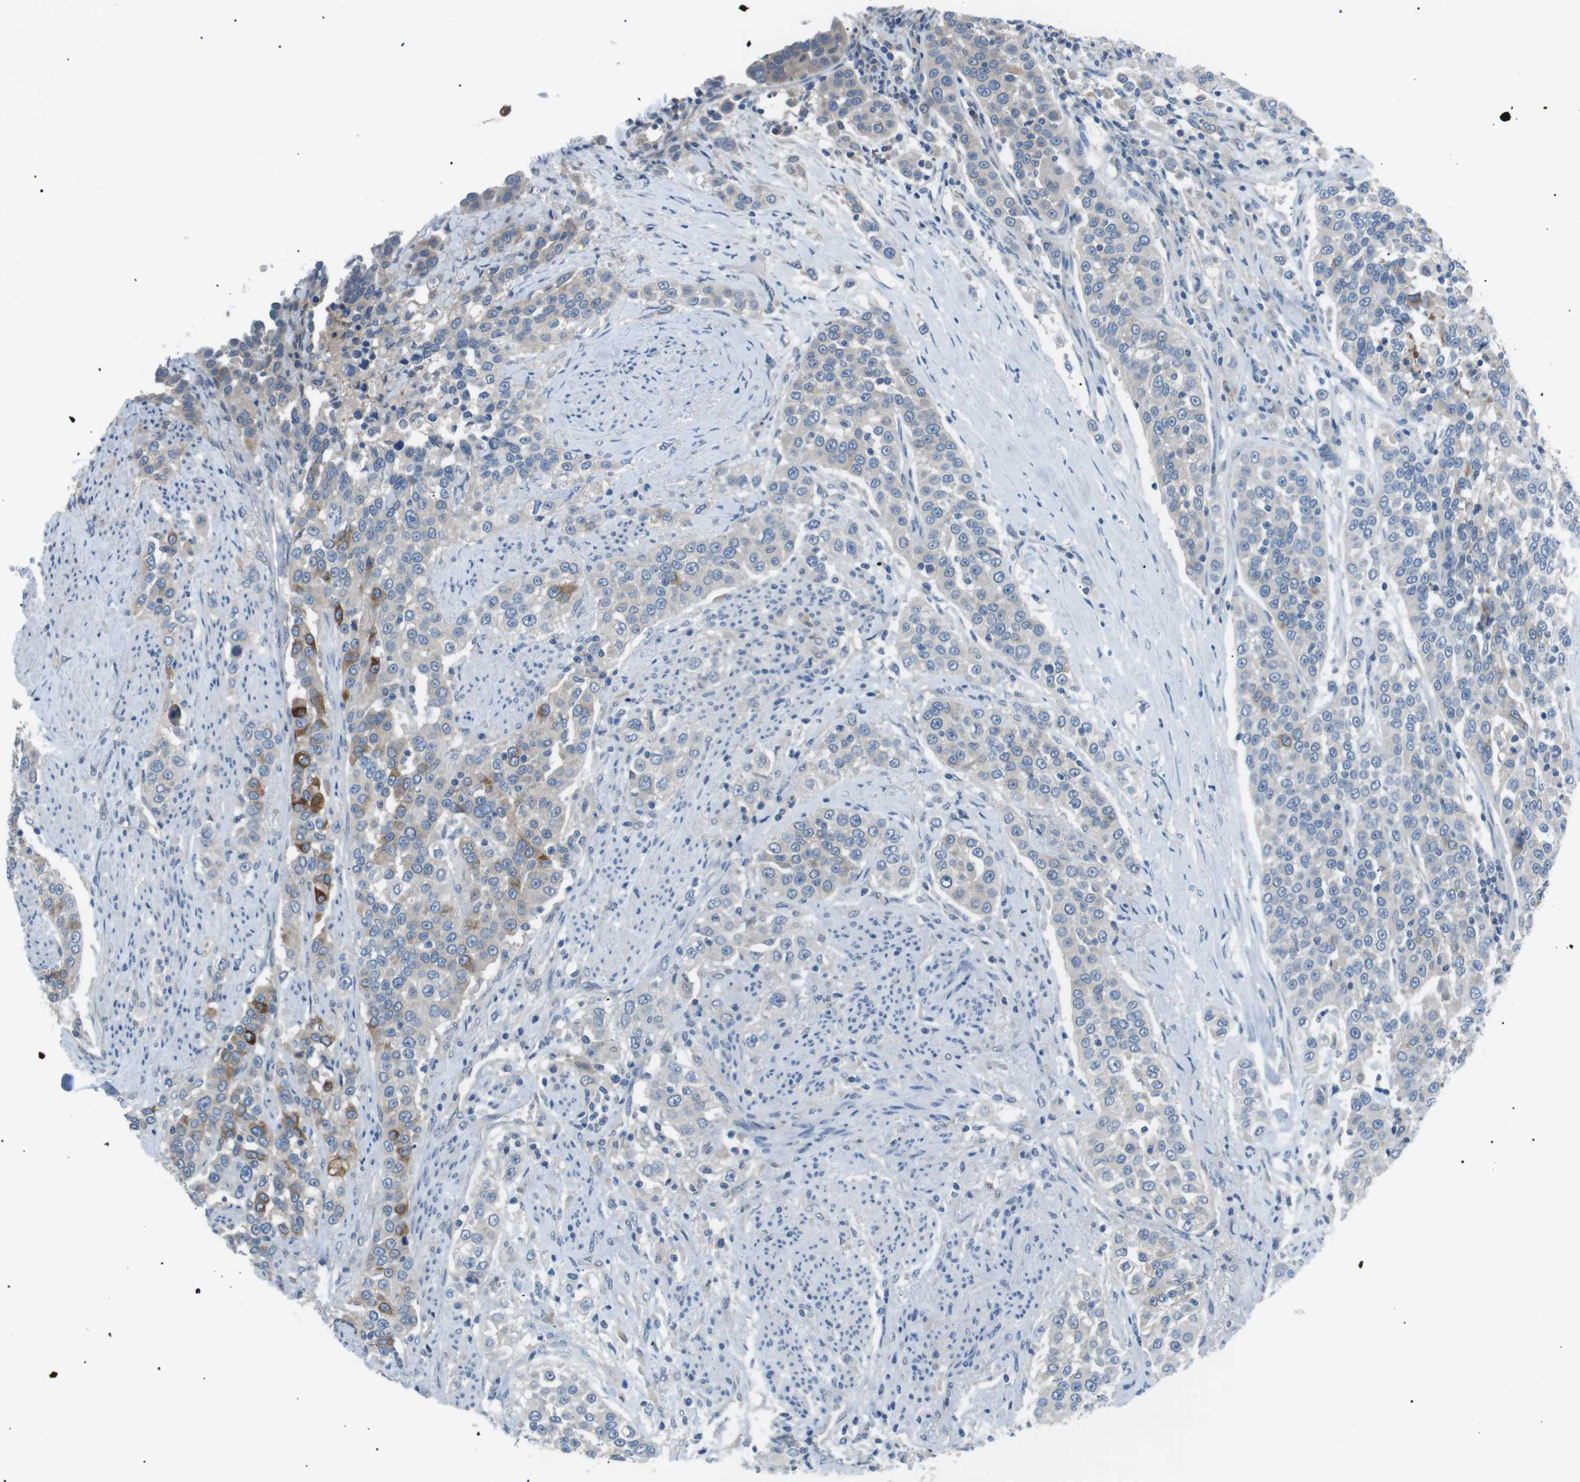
{"staining": {"intensity": "moderate", "quantity": "25%-75%", "location": "cytoplasmic/membranous"}, "tissue": "urothelial cancer", "cell_type": "Tumor cells", "image_type": "cancer", "snomed": [{"axis": "morphology", "description": "Urothelial carcinoma, High grade"}, {"axis": "topography", "description": "Urinary bladder"}], "caption": "Protein positivity by immunohistochemistry reveals moderate cytoplasmic/membranous positivity in approximately 25%-75% of tumor cells in high-grade urothelial carcinoma.", "gene": "CDH26", "patient": {"sex": "female", "age": 80}}